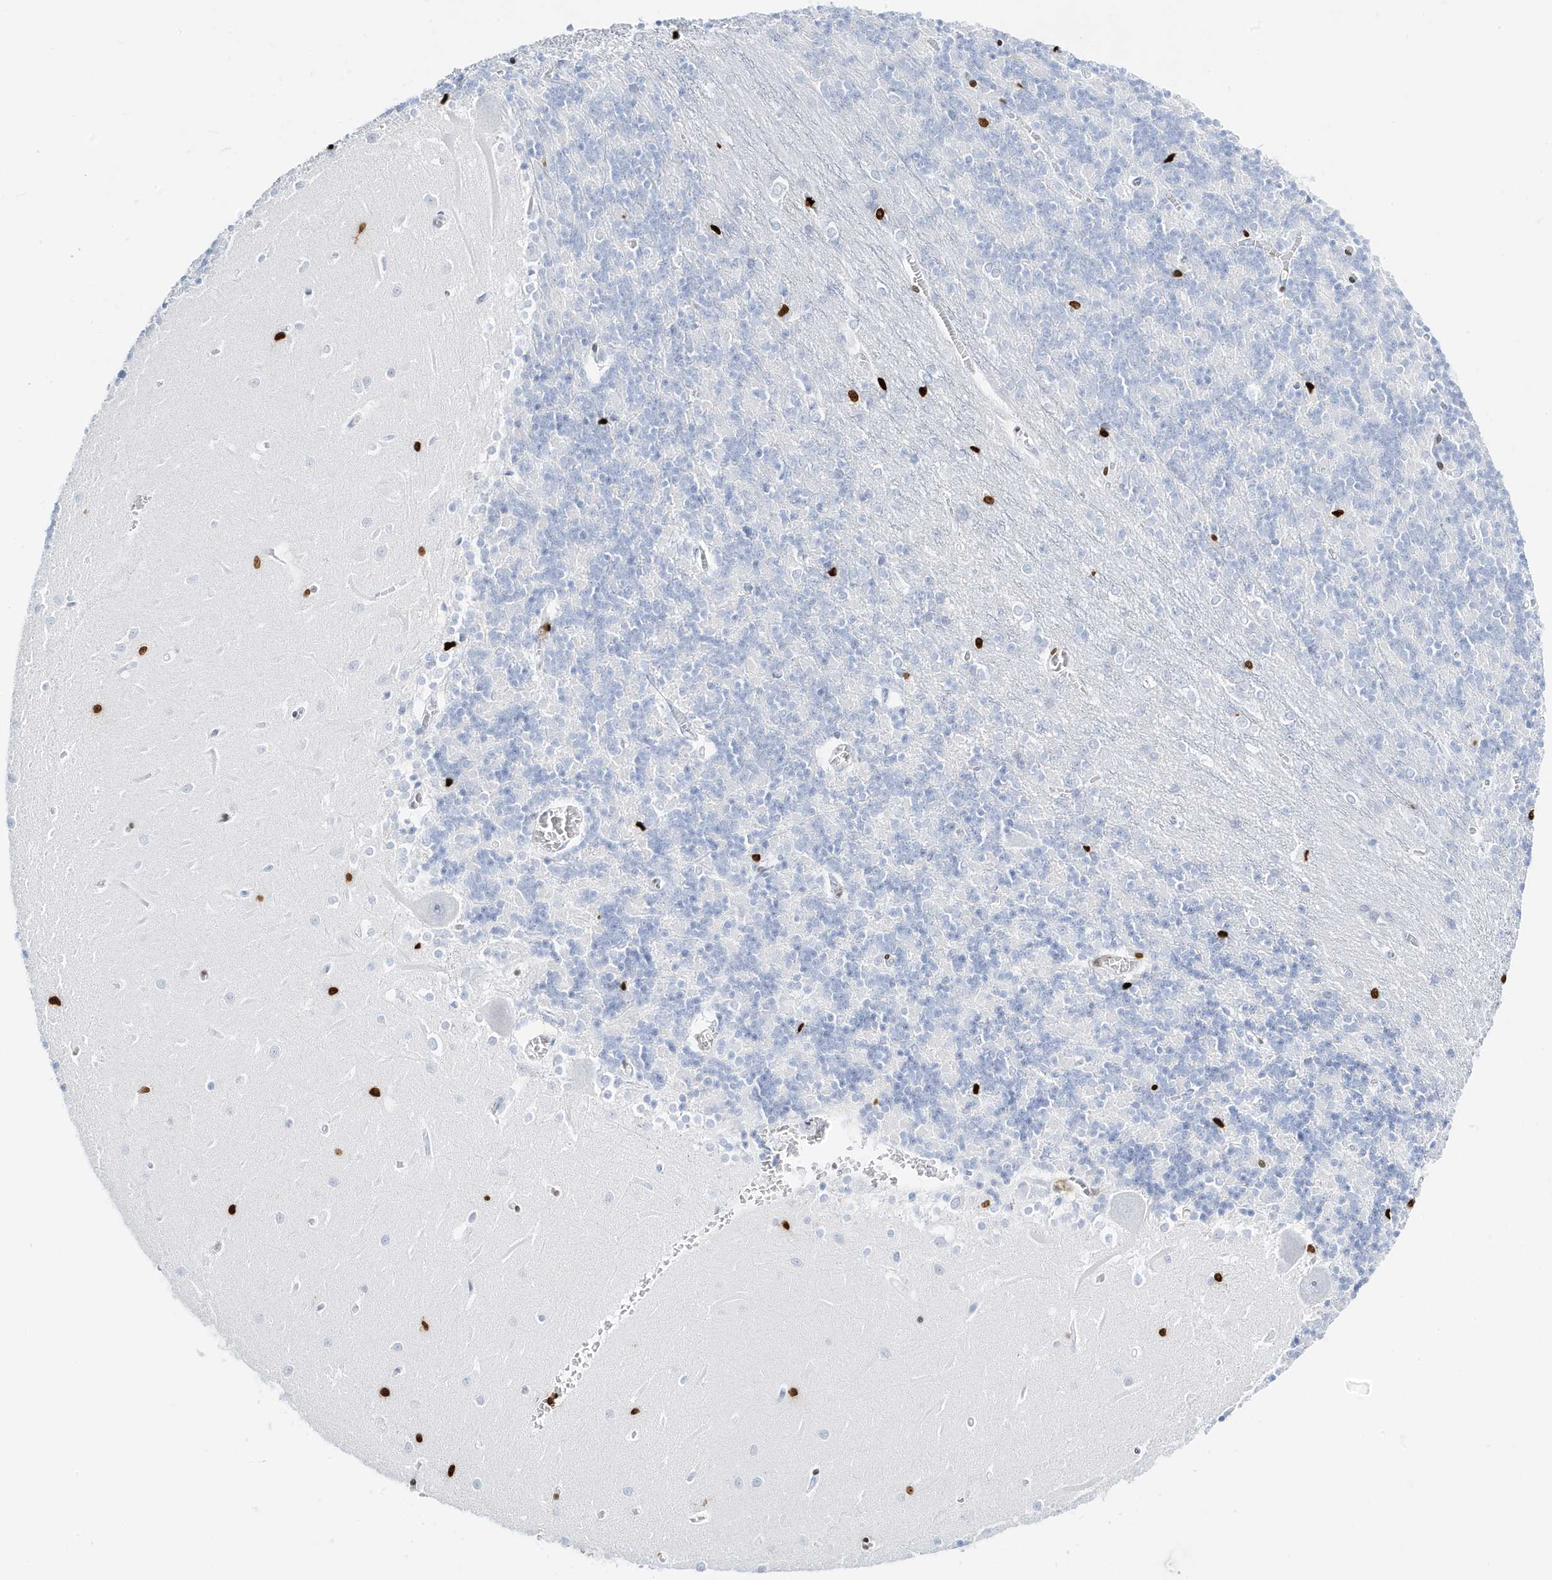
{"staining": {"intensity": "negative", "quantity": "none", "location": "none"}, "tissue": "cerebellum", "cell_type": "Cells in granular layer", "image_type": "normal", "snomed": [{"axis": "morphology", "description": "Normal tissue, NOS"}, {"axis": "topography", "description": "Cerebellum"}], "caption": "A photomicrograph of cerebellum stained for a protein shows no brown staining in cells in granular layer. (Immunohistochemistry, brightfield microscopy, high magnification).", "gene": "MNDA", "patient": {"sex": "male", "age": 37}}